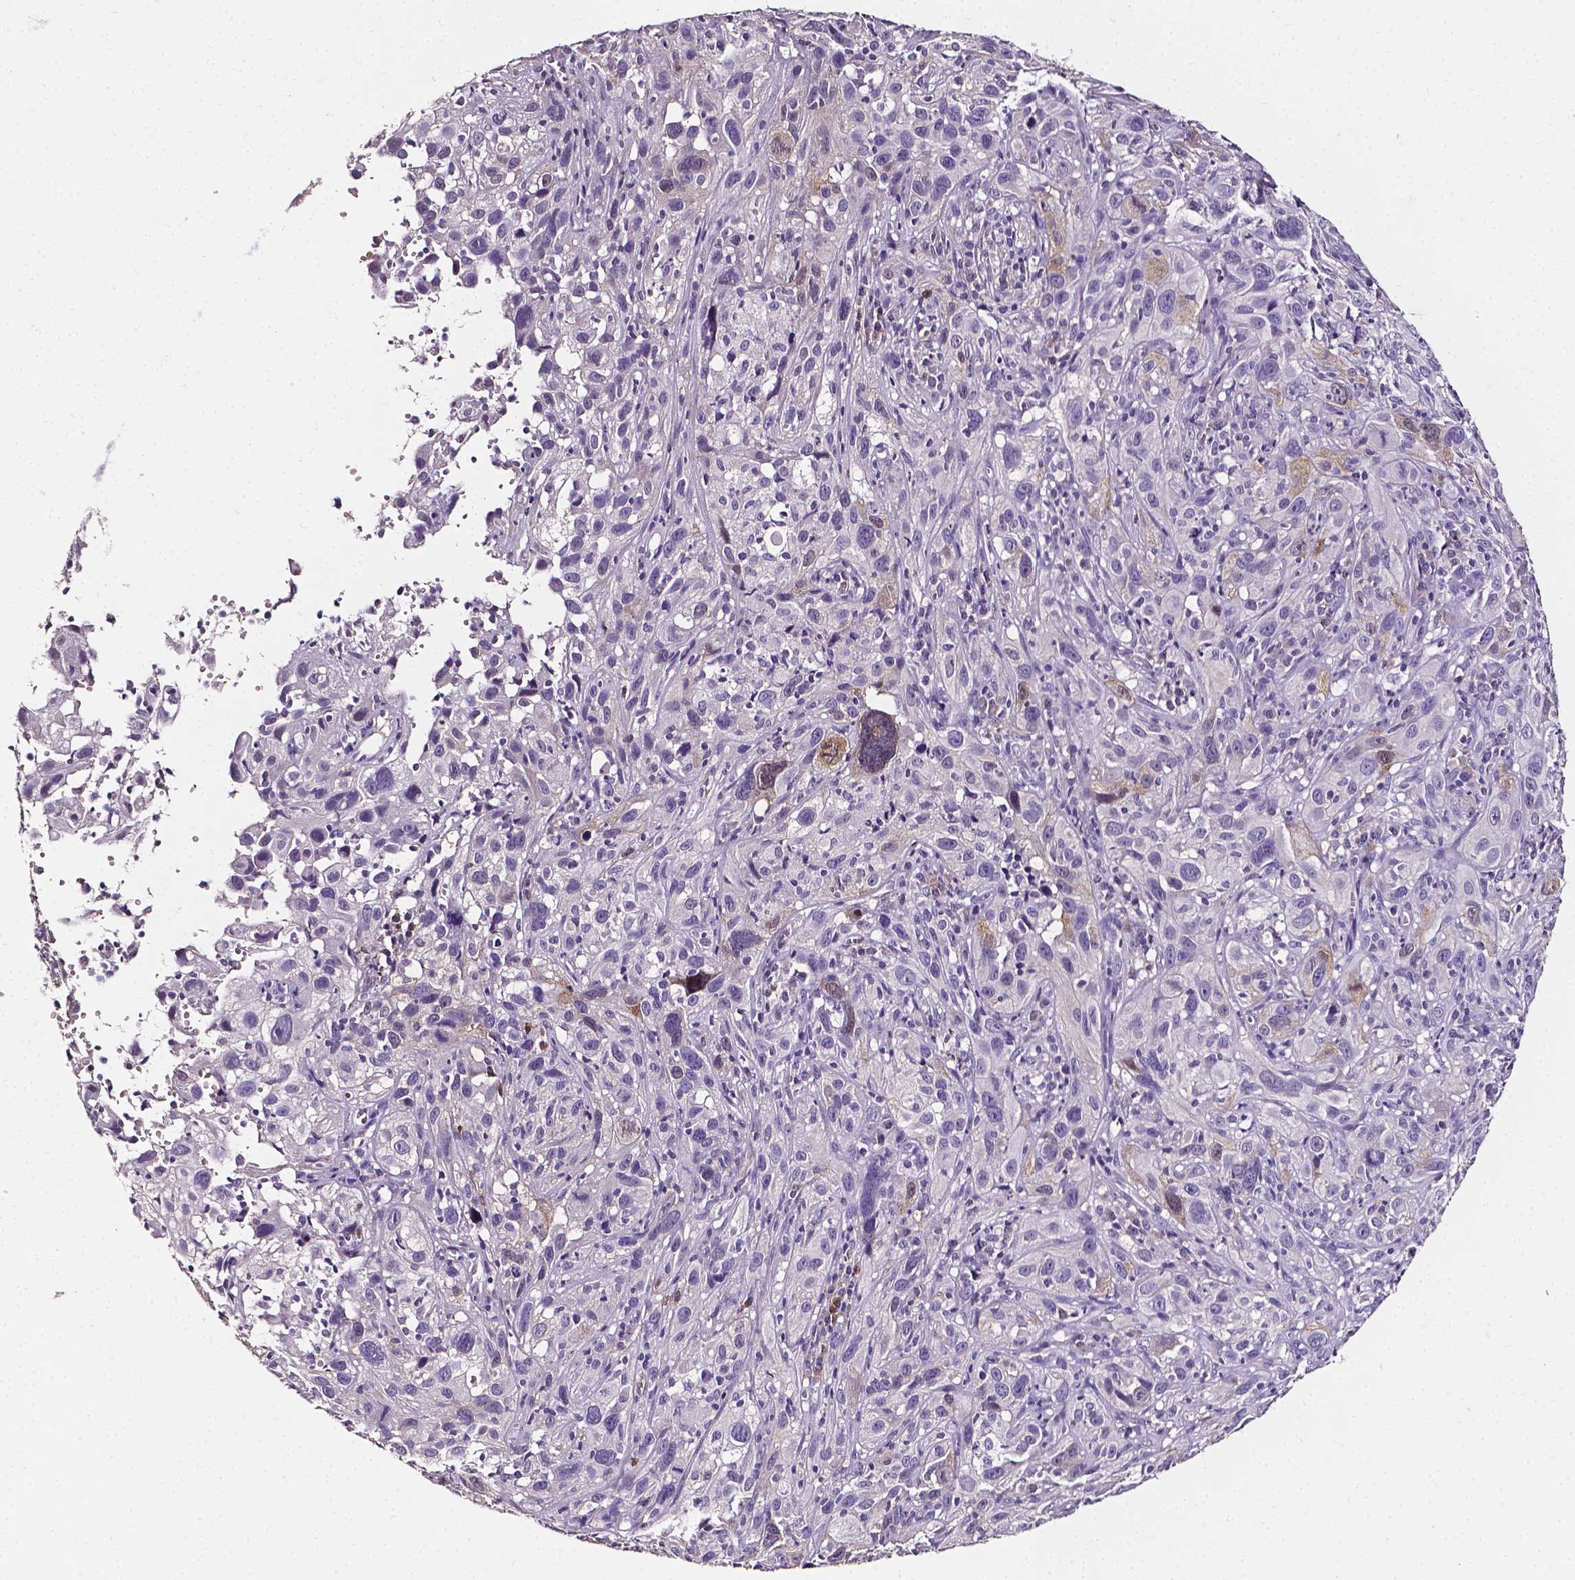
{"staining": {"intensity": "negative", "quantity": "none", "location": "none"}, "tissue": "cervical cancer", "cell_type": "Tumor cells", "image_type": "cancer", "snomed": [{"axis": "morphology", "description": "Squamous cell carcinoma, NOS"}, {"axis": "topography", "description": "Cervix"}], "caption": "Immunohistochemical staining of cervical cancer exhibits no significant positivity in tumor cells.", "gene": "PSAT1", "patient": {"sex": "female", "age": 37}}